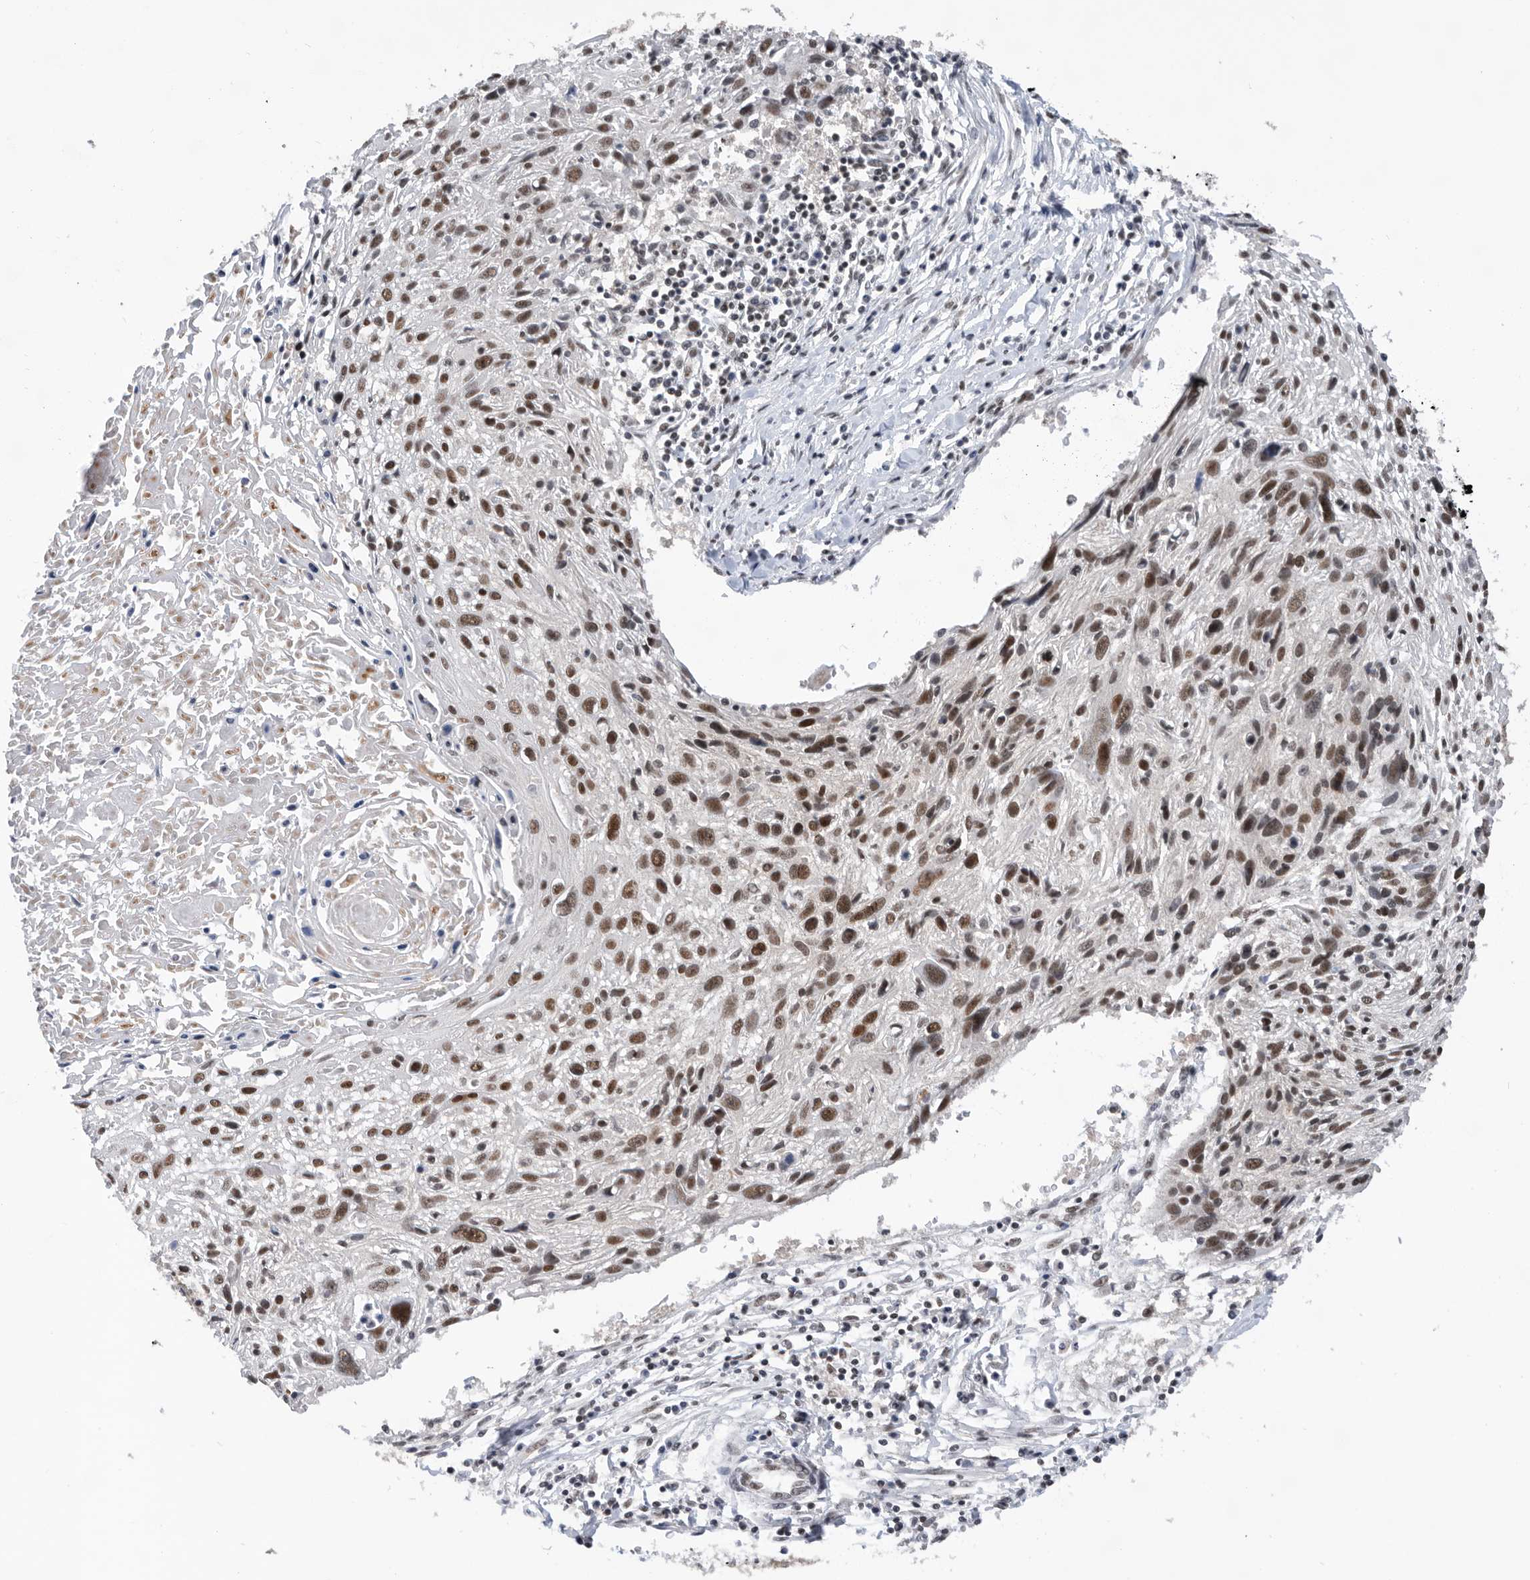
{"staining": {"intensity": "moderate", "quantity": ">75%", "location": "nuclear"}, "tissue": "cervical cancer", "cell_type": "Tumor cells", "image_type": "cancer", "snomed": [{"axis": "morphology", "description": "Squamous cell carcinoma, NOS"}, {"axis": "topography", "description": "Cervix"}], "caption": "Moderate nuclear protein positivity is present in about >75% of tumor cells in cervical squamous cell carcinoma.", "gene": "ZNF260", "patient": {"sex": "female", "age": 51}}